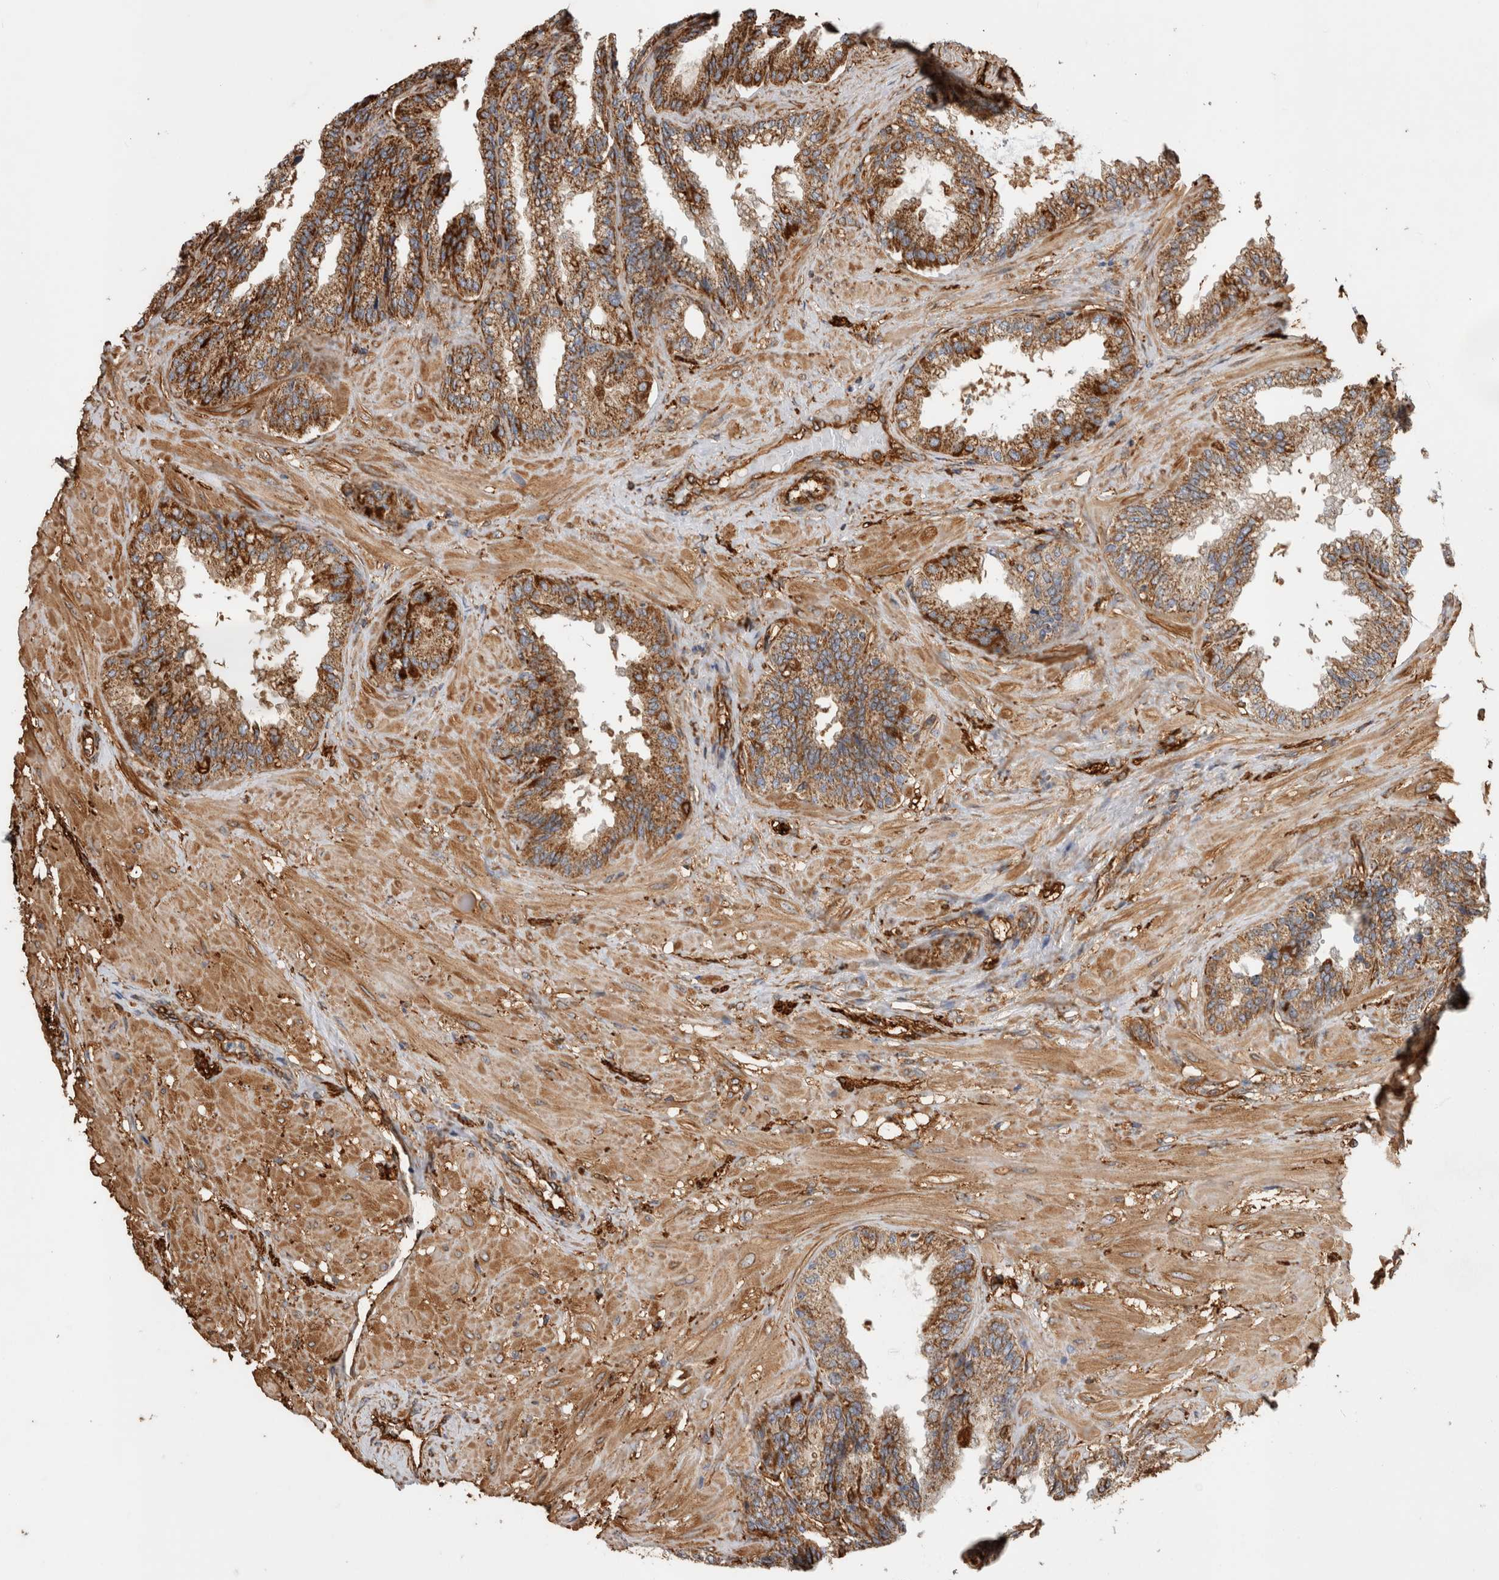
{"staining": {"intensity": "moderate", "quantity": ">75%", "location": "cytoplasmic/membranous"}, "tissue": "seminal vesicle", "cell_type": "Glandular cells", "image_type": "normal", "snomed": [{"axis": "morphology", "description": "Normal tissue, NOS"}, {"axis": "topography", "description": "Seminal veicle"}], "caption": "Seminal vesicle stained with IHC displays moderate cytoplasmic/membranous positivity in approximately >75% of glandular cells.", "gene": "ZNF397", "patient": {"sex": "male", "age": 46}}